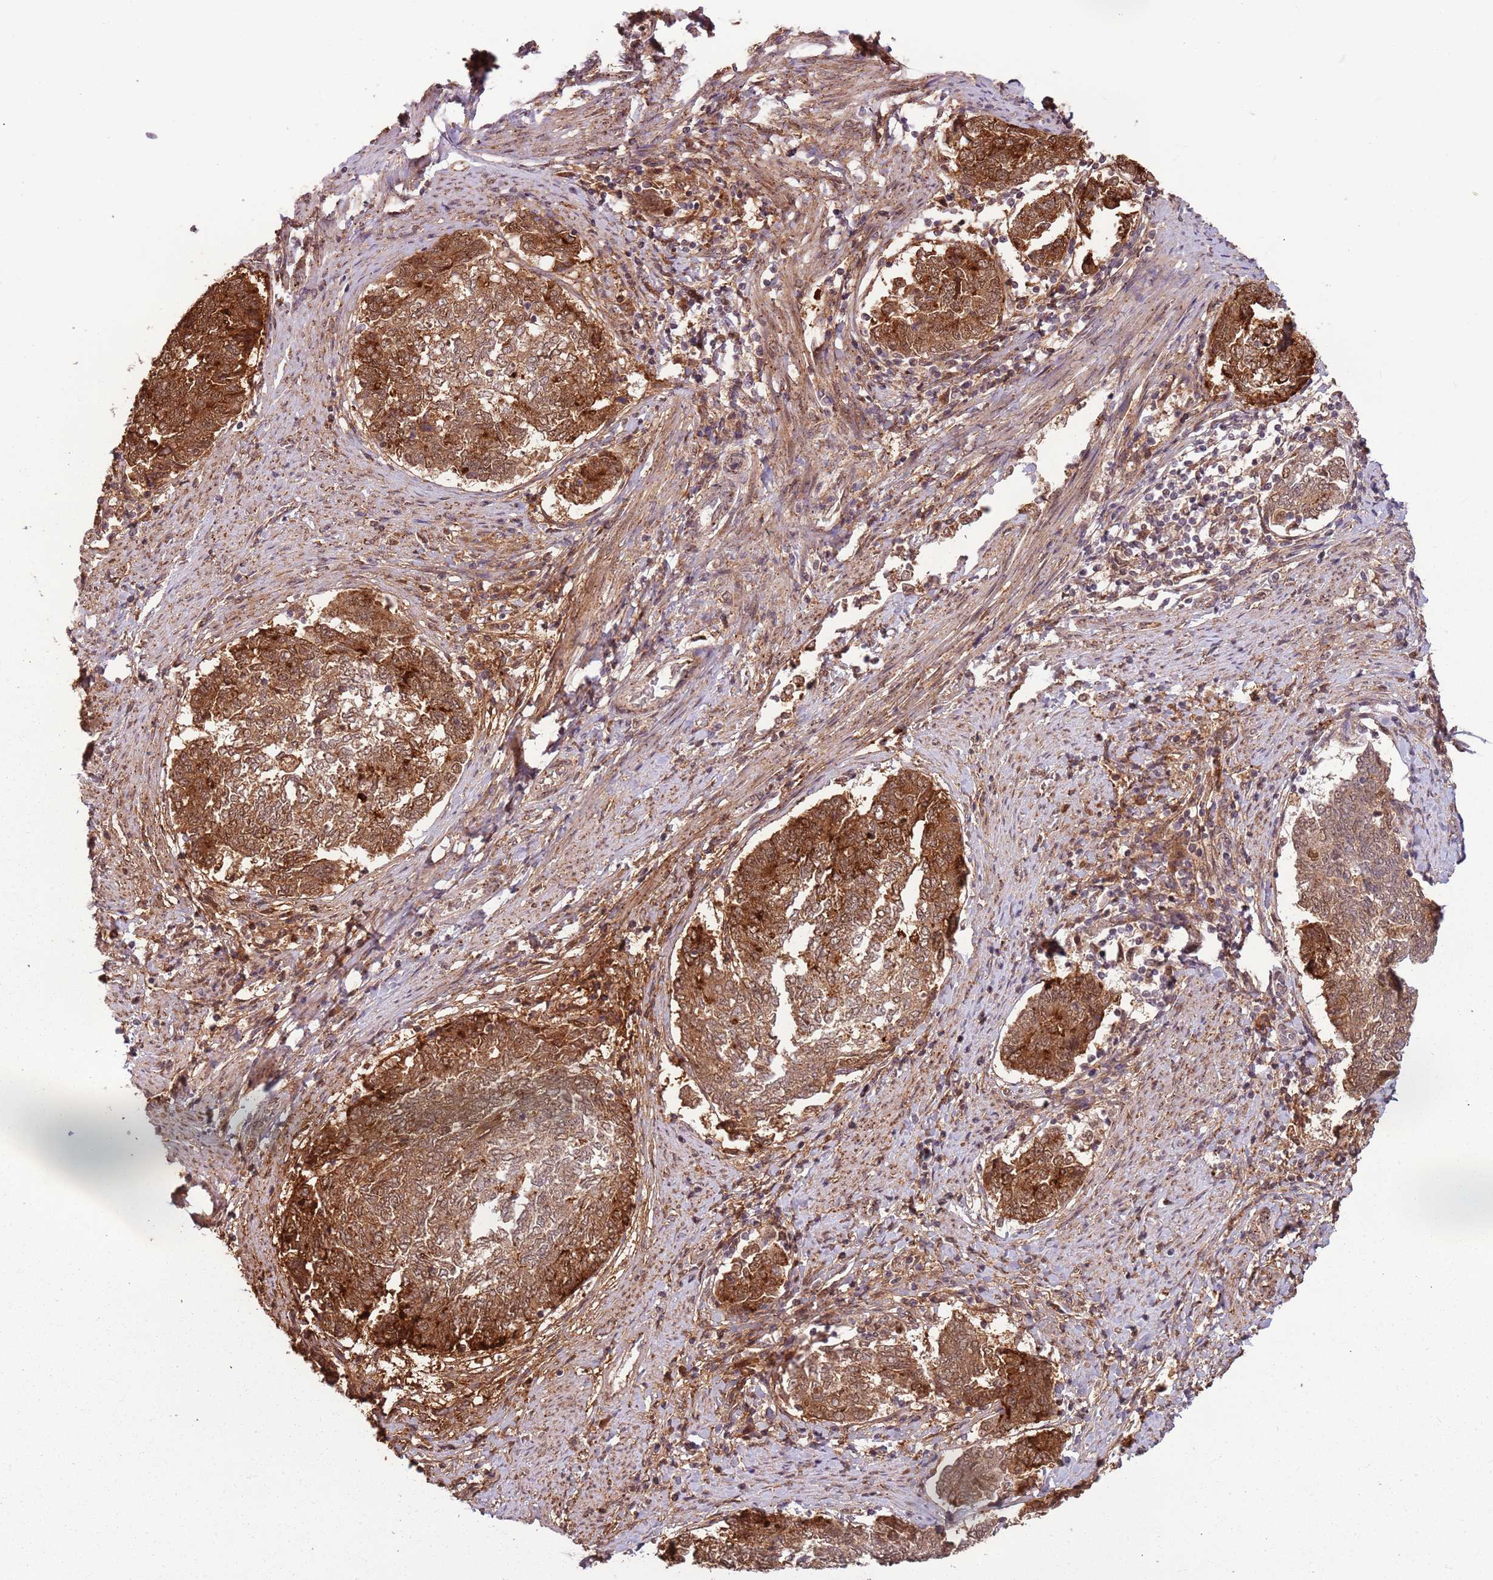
{"staining": {"intensity": "strong", "quantity": ">75%", "location": "cytoplasmic/membranous,nuclear"}, "tissue": "endometrial cancer", "cell_type": "Tumor cells", "image_type": "cancer", "snomed": [{"axis": "morphology", "description": "Adenocarcinoma, NOS"}, {"axis": "topography", "description": "Endometrium"}], "caption": "This histopathology image reveals immunohistochemistry staining of endometrial cancer, with high strong cytoplasmic/membranous and nuclear expression in approximately >75% of tumor cells.", "gene": "POLR3H", "patient": {"sex": "female", "age": 80}}